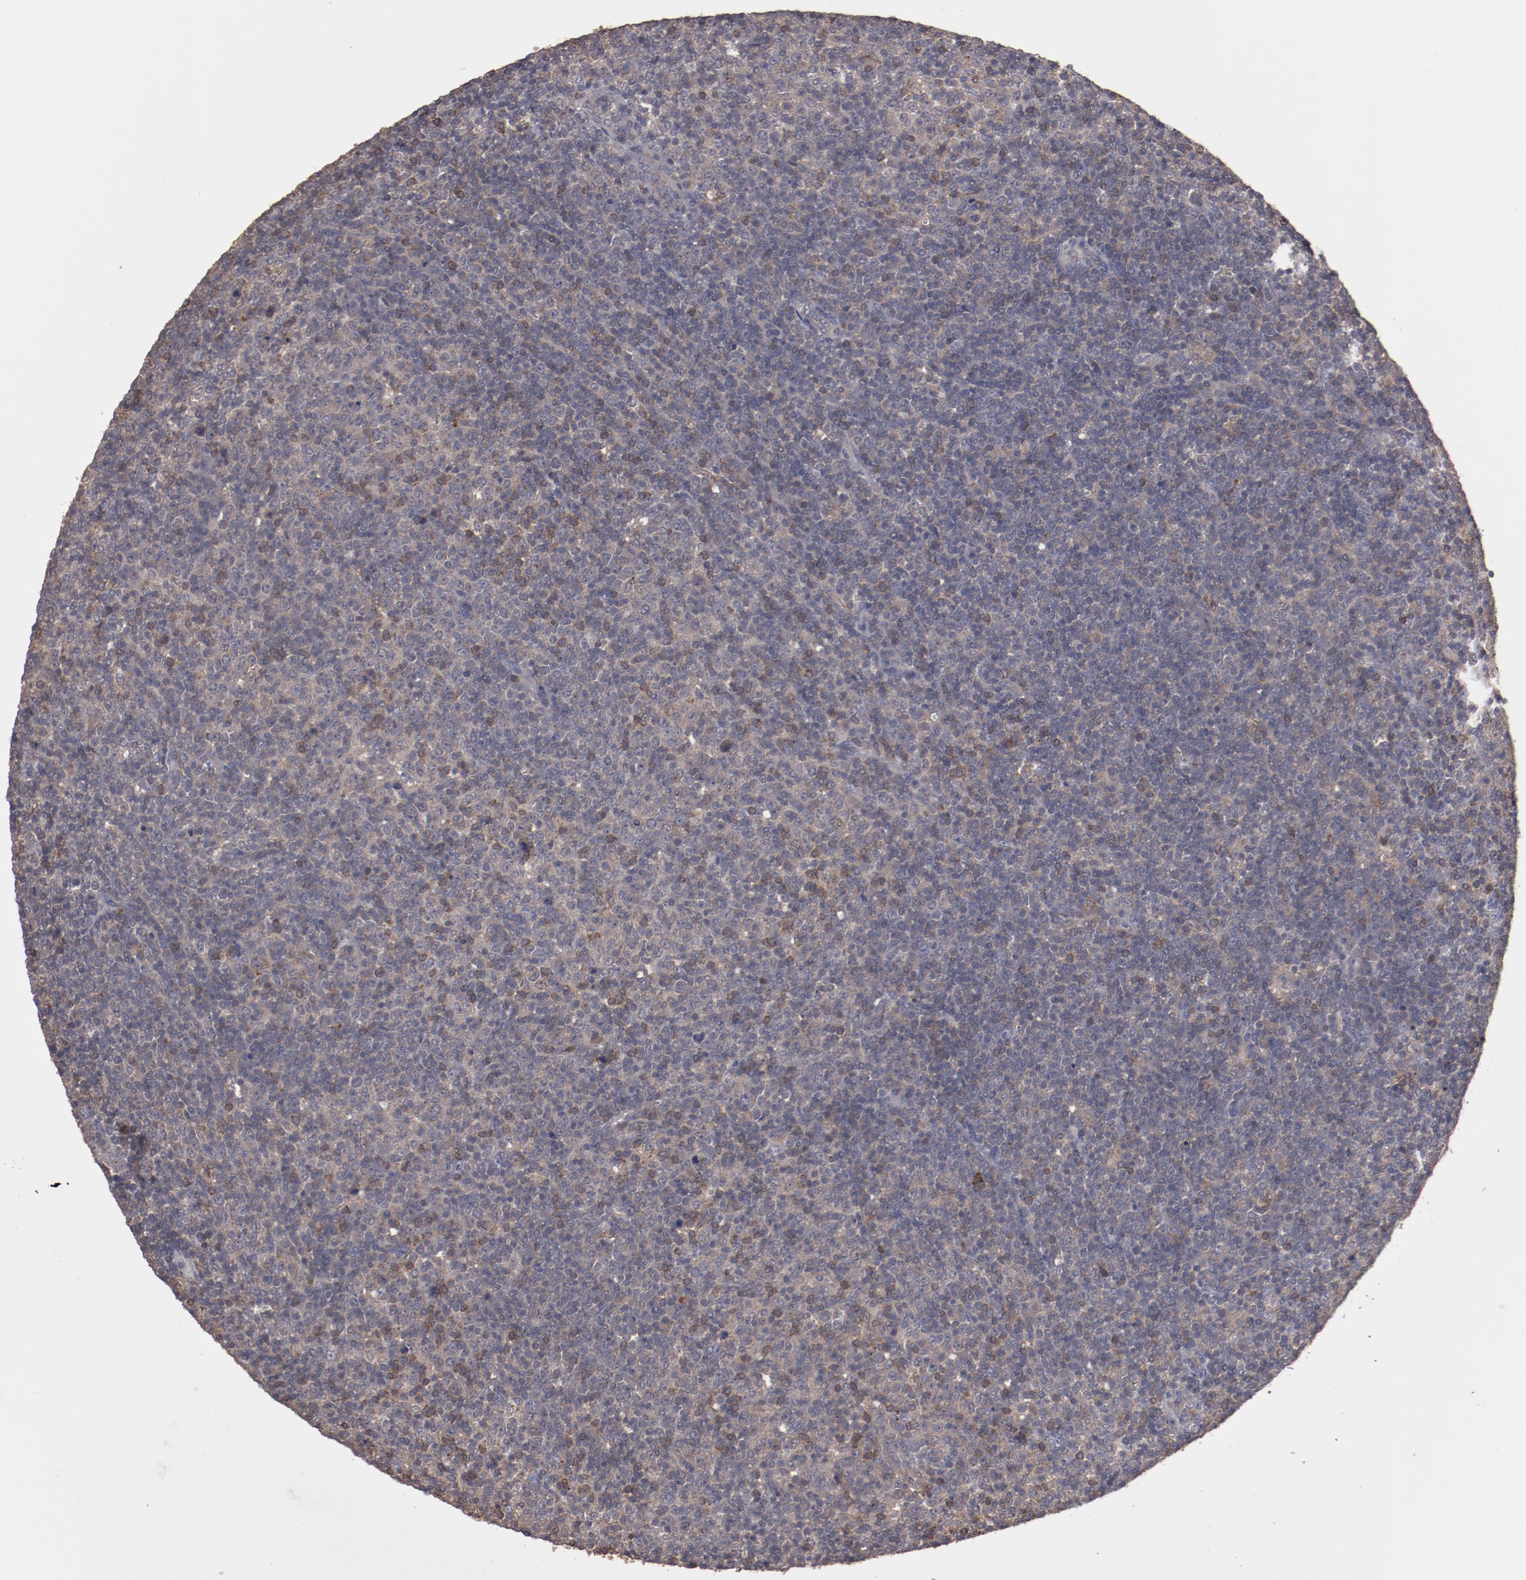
{"staining": {"intensity": "weak", "quantity": ">75%", "location": "cytoplasmic/membranous"}, "tissue": "lymphoma", "cell_type": "Tumor cells", "image_type": "cancer", "snomed": [{"axis": "morphology", "description": "Malignant lymphoma, non-Hodgkin's type, Low grade"}, {"axis": "topography", "description": "Lymph node"}], "caption": "Low-grade malignant lymphoma, non-Hodgkin's type stained with immunohistochemistry exhibits weak cytoplasmic/membranous staining in approximately >75% of tumor cells. Nuclei are stained in blue.", "gene": "LRRC75B", "patient": {"sex": "male", "age": 70}}